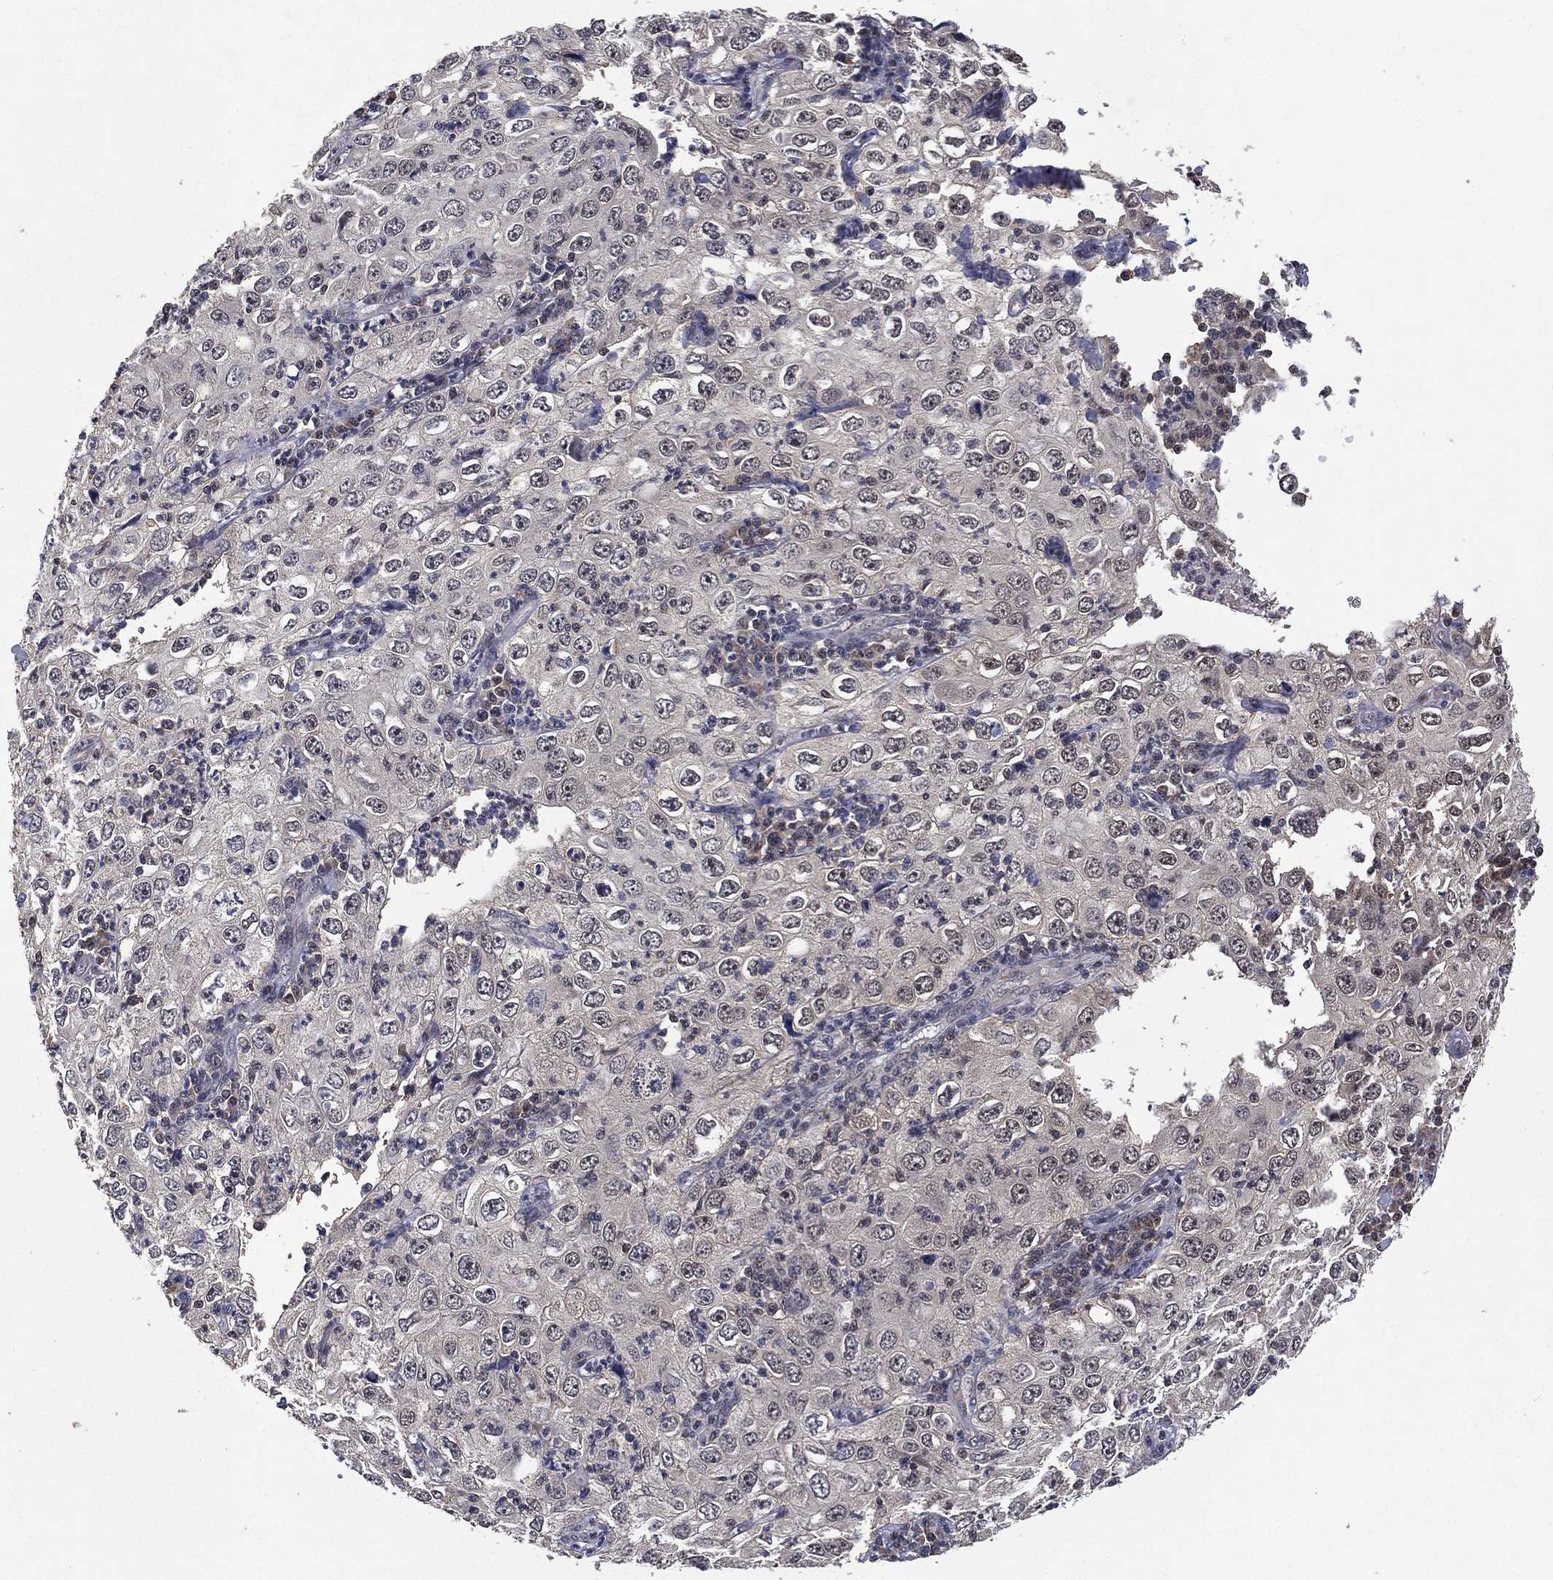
{"staining": {"intensity": "negative", "quantity": "none", "location": "none"}, "tissue": "cervical cancer", "cell_type": "Tumor cells", "image_type": "cancer", "snomed": [{"axis": "morphology", "description": "Squamous cell carcinoma, NOS"}, {"axis": "topography", "description": "Cervix"}], "caption": "DAB (3,3'-diaminobenzidine) immunohistochemical staining of cervical squamous cell carcinoma shows no significant positivity in tumor cells.", "gene": "NELFCD", "patient": {"sex": "female", "age": 24}}